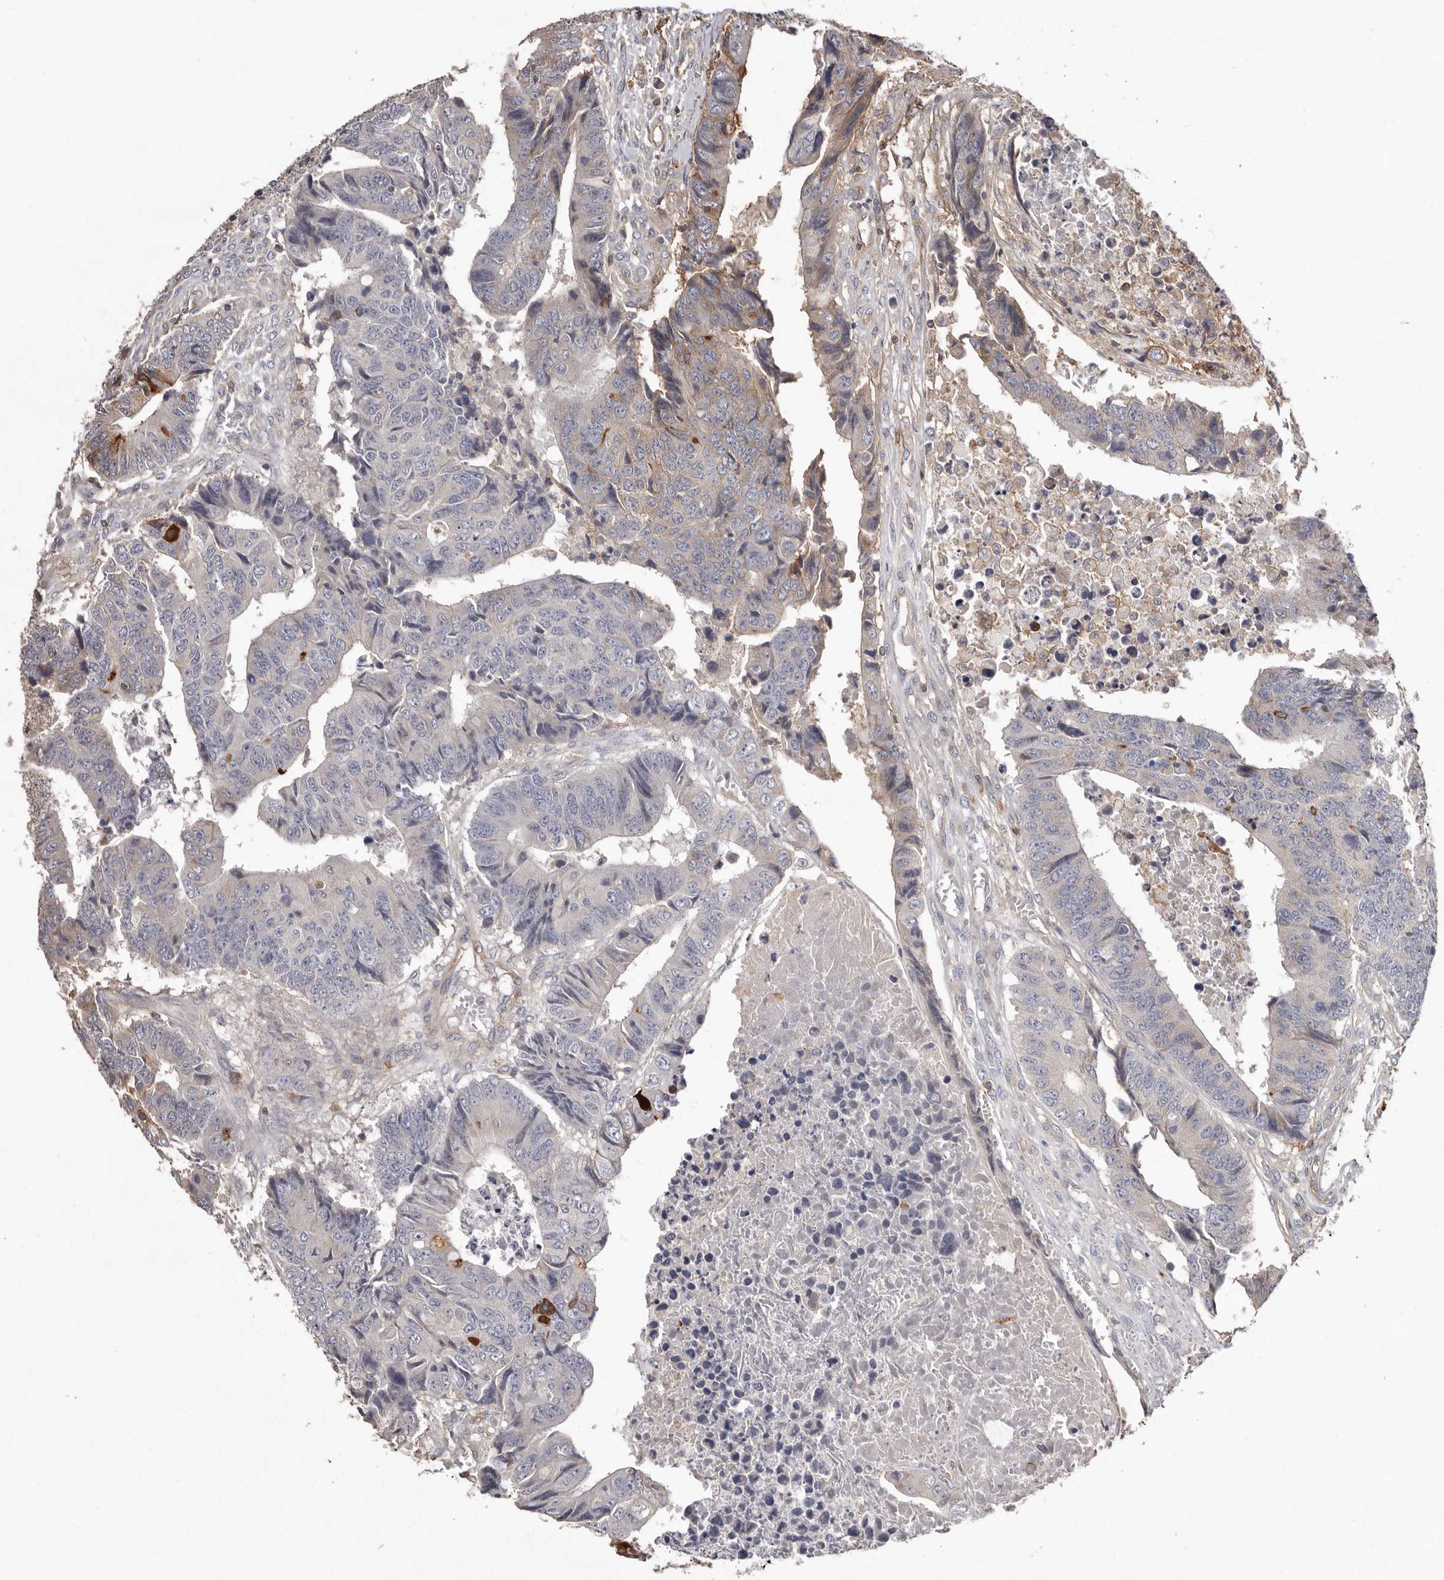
{"staining": {"intensity": "moderate", "quantity": "<25%", "location": "cytoplasmic/membranous"}, "tissue": "colorectal cancer", "cell_type": "Tumor cells", "image_type": "cancer", "snomed": [{"axis": "morphology", "description": "Adenocarcinoma, NOS"}, {"axis": "topography", "description": "Rectum"}], "caption": "Adenocarcinoma (colorectal) stained for a protein (brown) shows moderate cytoplasmic/membranous positive staining in about <25% of tumor cells.", "gene": "MMACHC", "patient": {"sex": "male", "age": 84}}